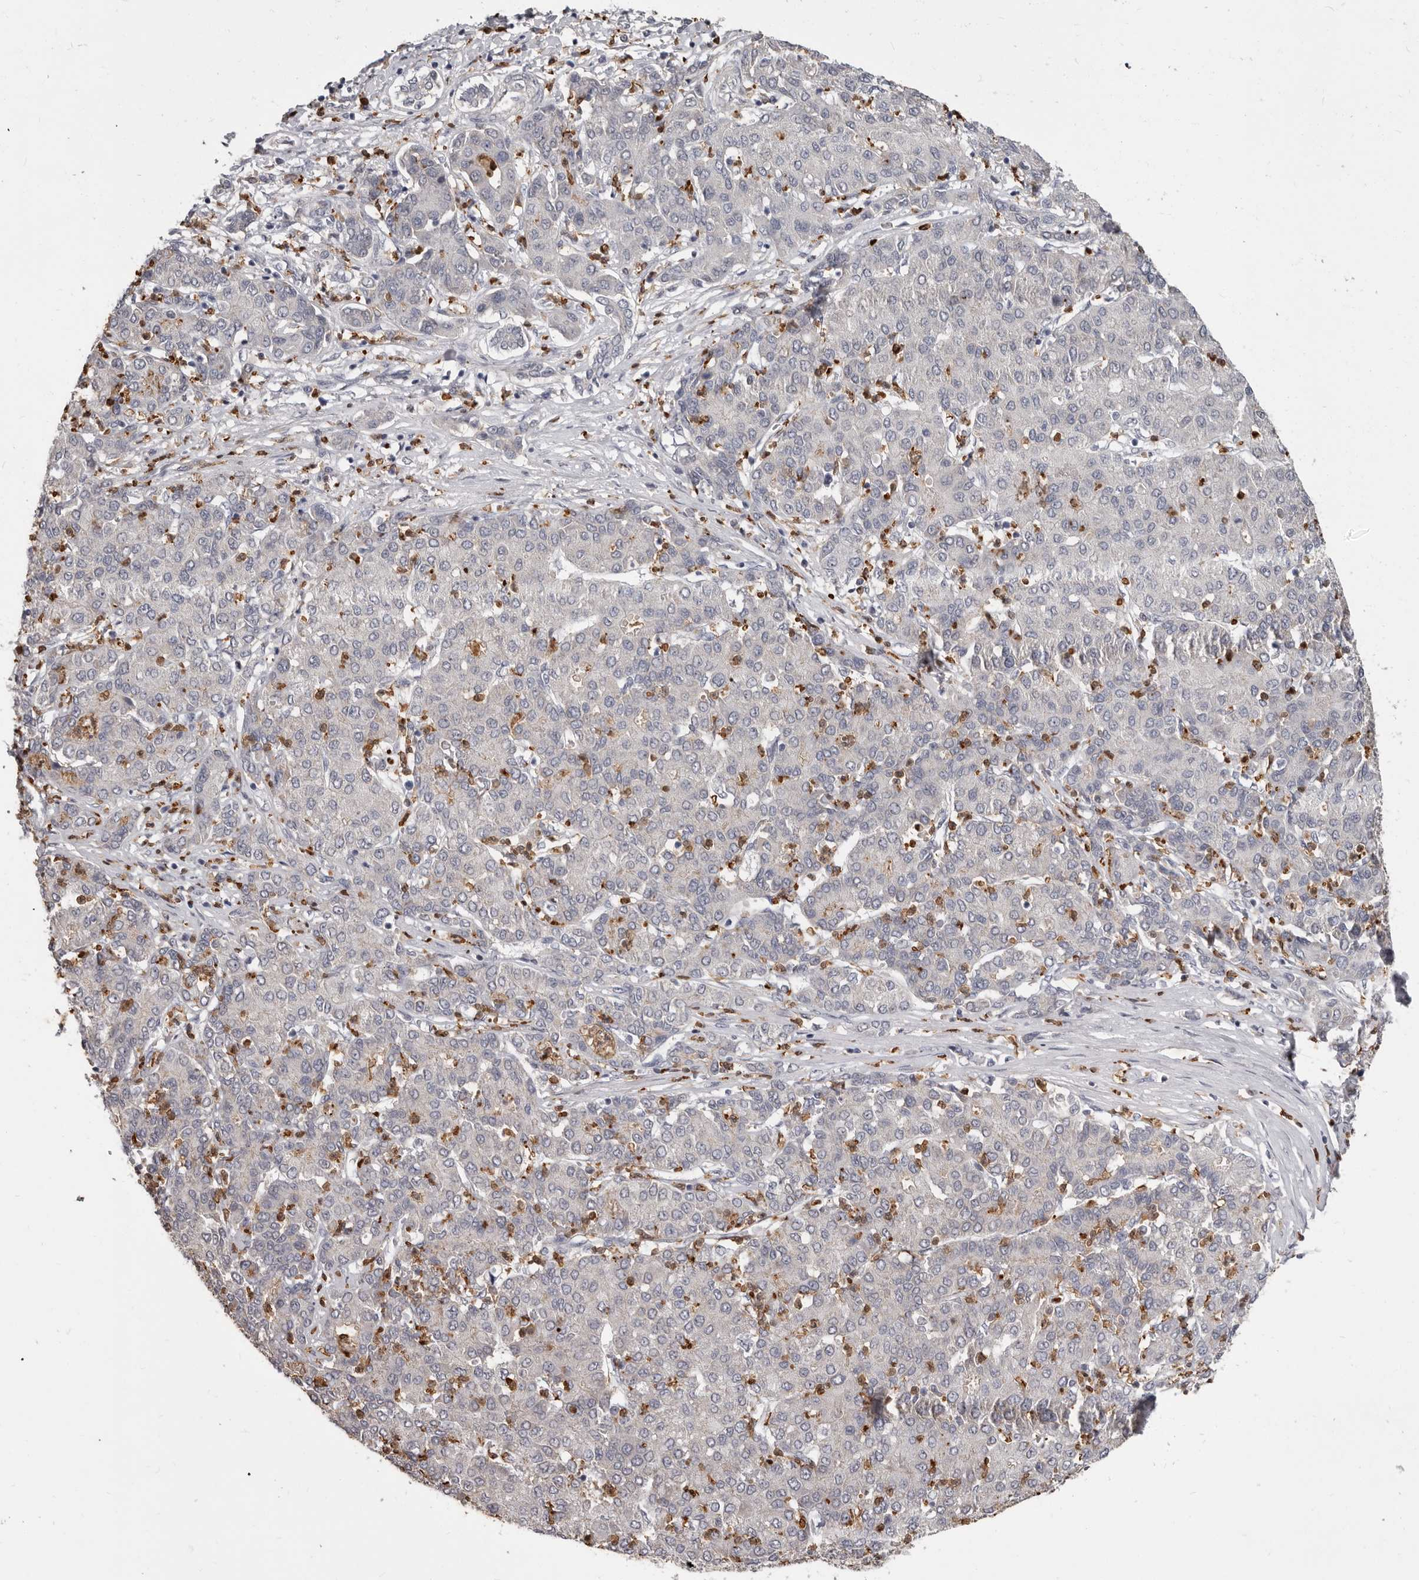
{"staining": {"intensity": "negative", "quantity": "none", "location": "none"}, "tissue": "liver cancer", "cell_type": "Tumor cells", "image_type": "cancer", "snomed": [{"axis": "morphology", "description": "Carcinoma, Hepatocellular, NOS"}, {"axis": "topography", "description": "Liver"}], "caption": "IHC photomicrograph of neoplastic tissue: hepatocellular carcinoma (liver) stained with DAB (3,3'-diaminobenzidine) displays no significant protein expression in tumor cells.", "gene": "GPR157", "patient": {"sex": "male", "age": 65}}